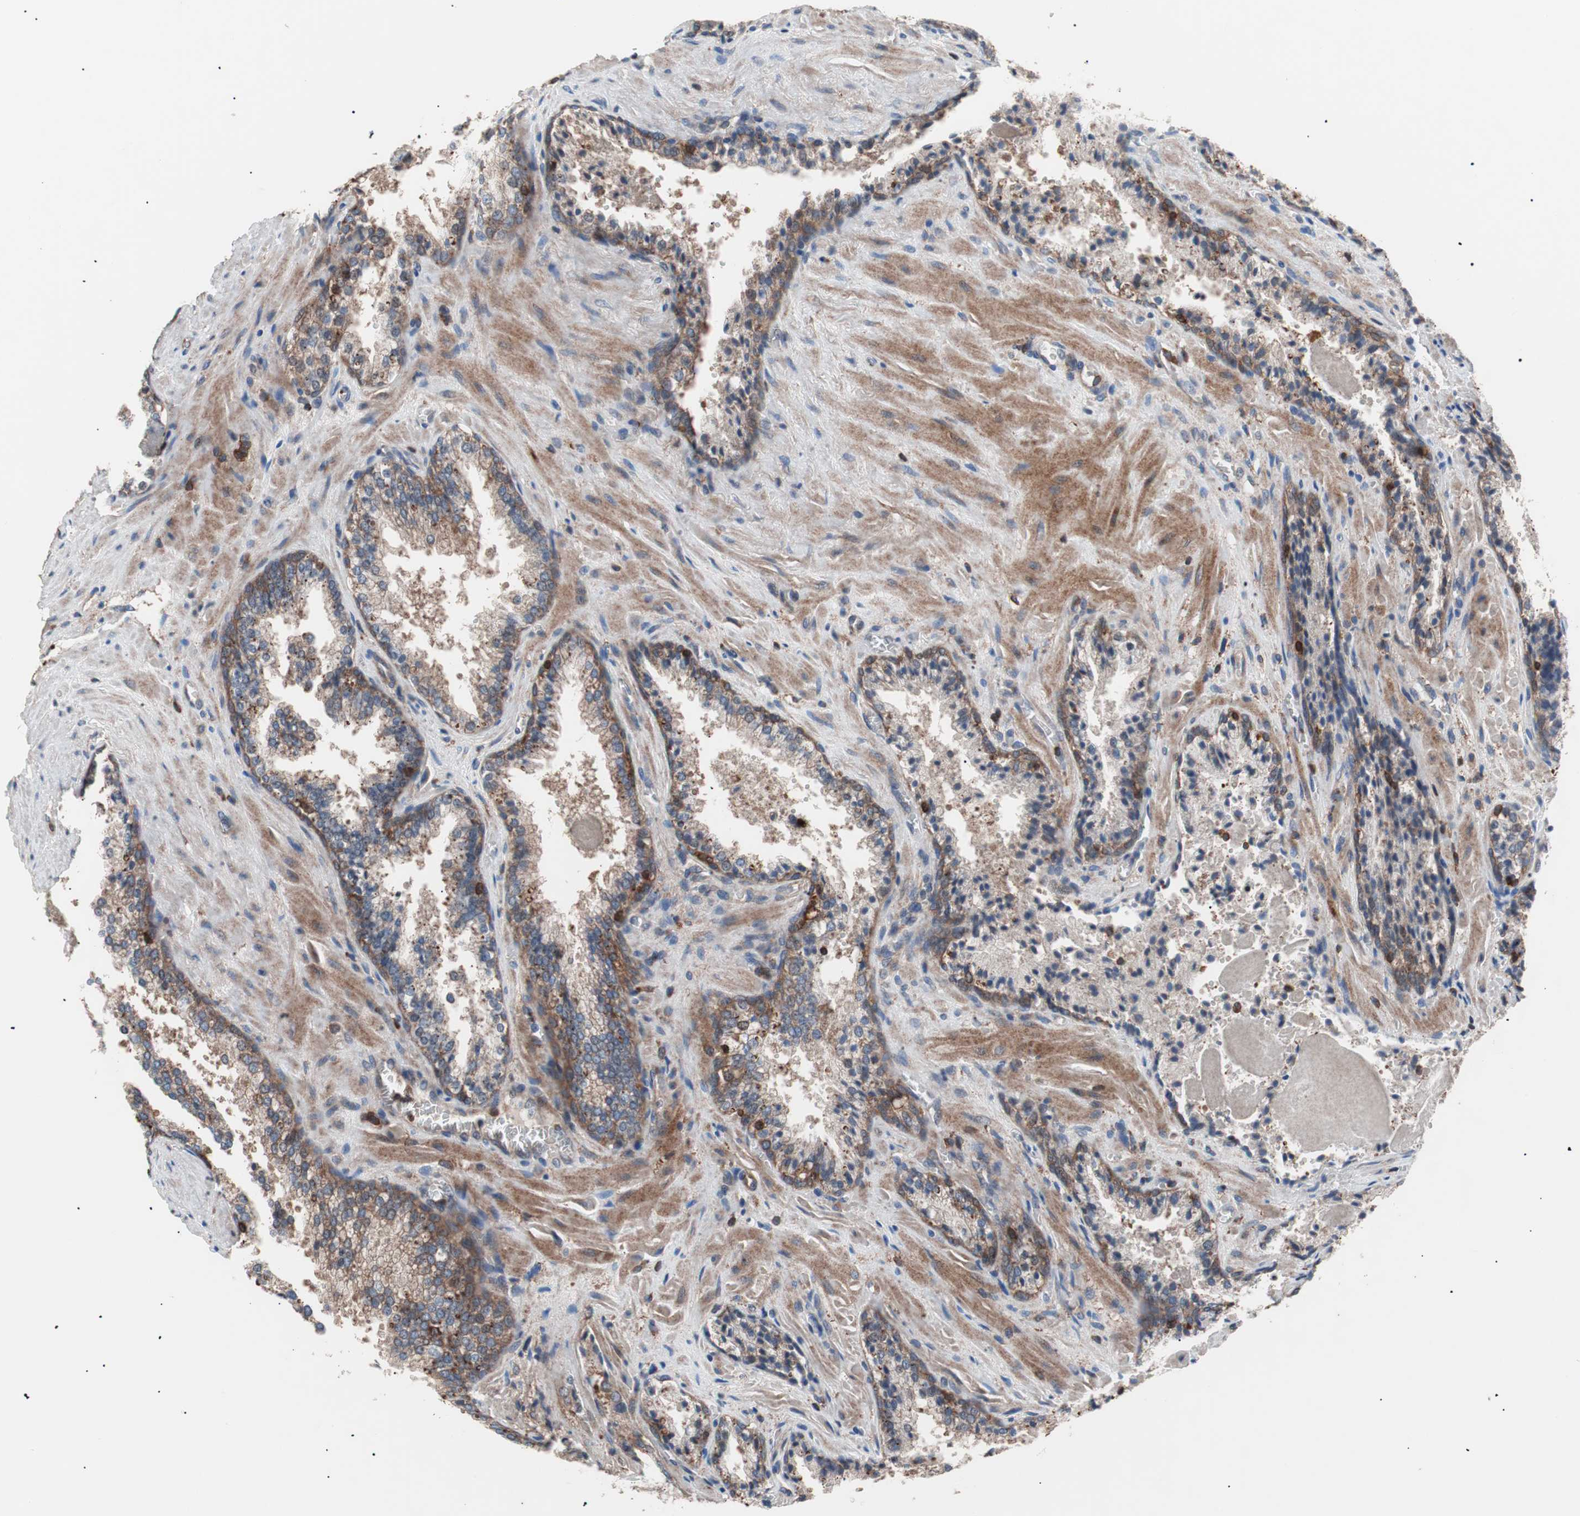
{"staining": {"intensity": "moderate", "quantity": ">75%", "location": "cytoplasmic/membranous"}, "tissue": "prostate cancer", "cell_type": "Tumor cells", "image_type": "cancer", "snomed": [{"axis": "morphology", "description": "Adenocarcinoma, High grade"}, {"axis": "topography", "description": "Prostate"}], "caption": "There is medium levels of moderate cytoplasmic/membranous staining in tumor cells of prostate cancer, as demonstrated by immunohistochemical staining (brown color).", "gene": "PIK3R1", "patient": {"sex": "male", "age": 58}}